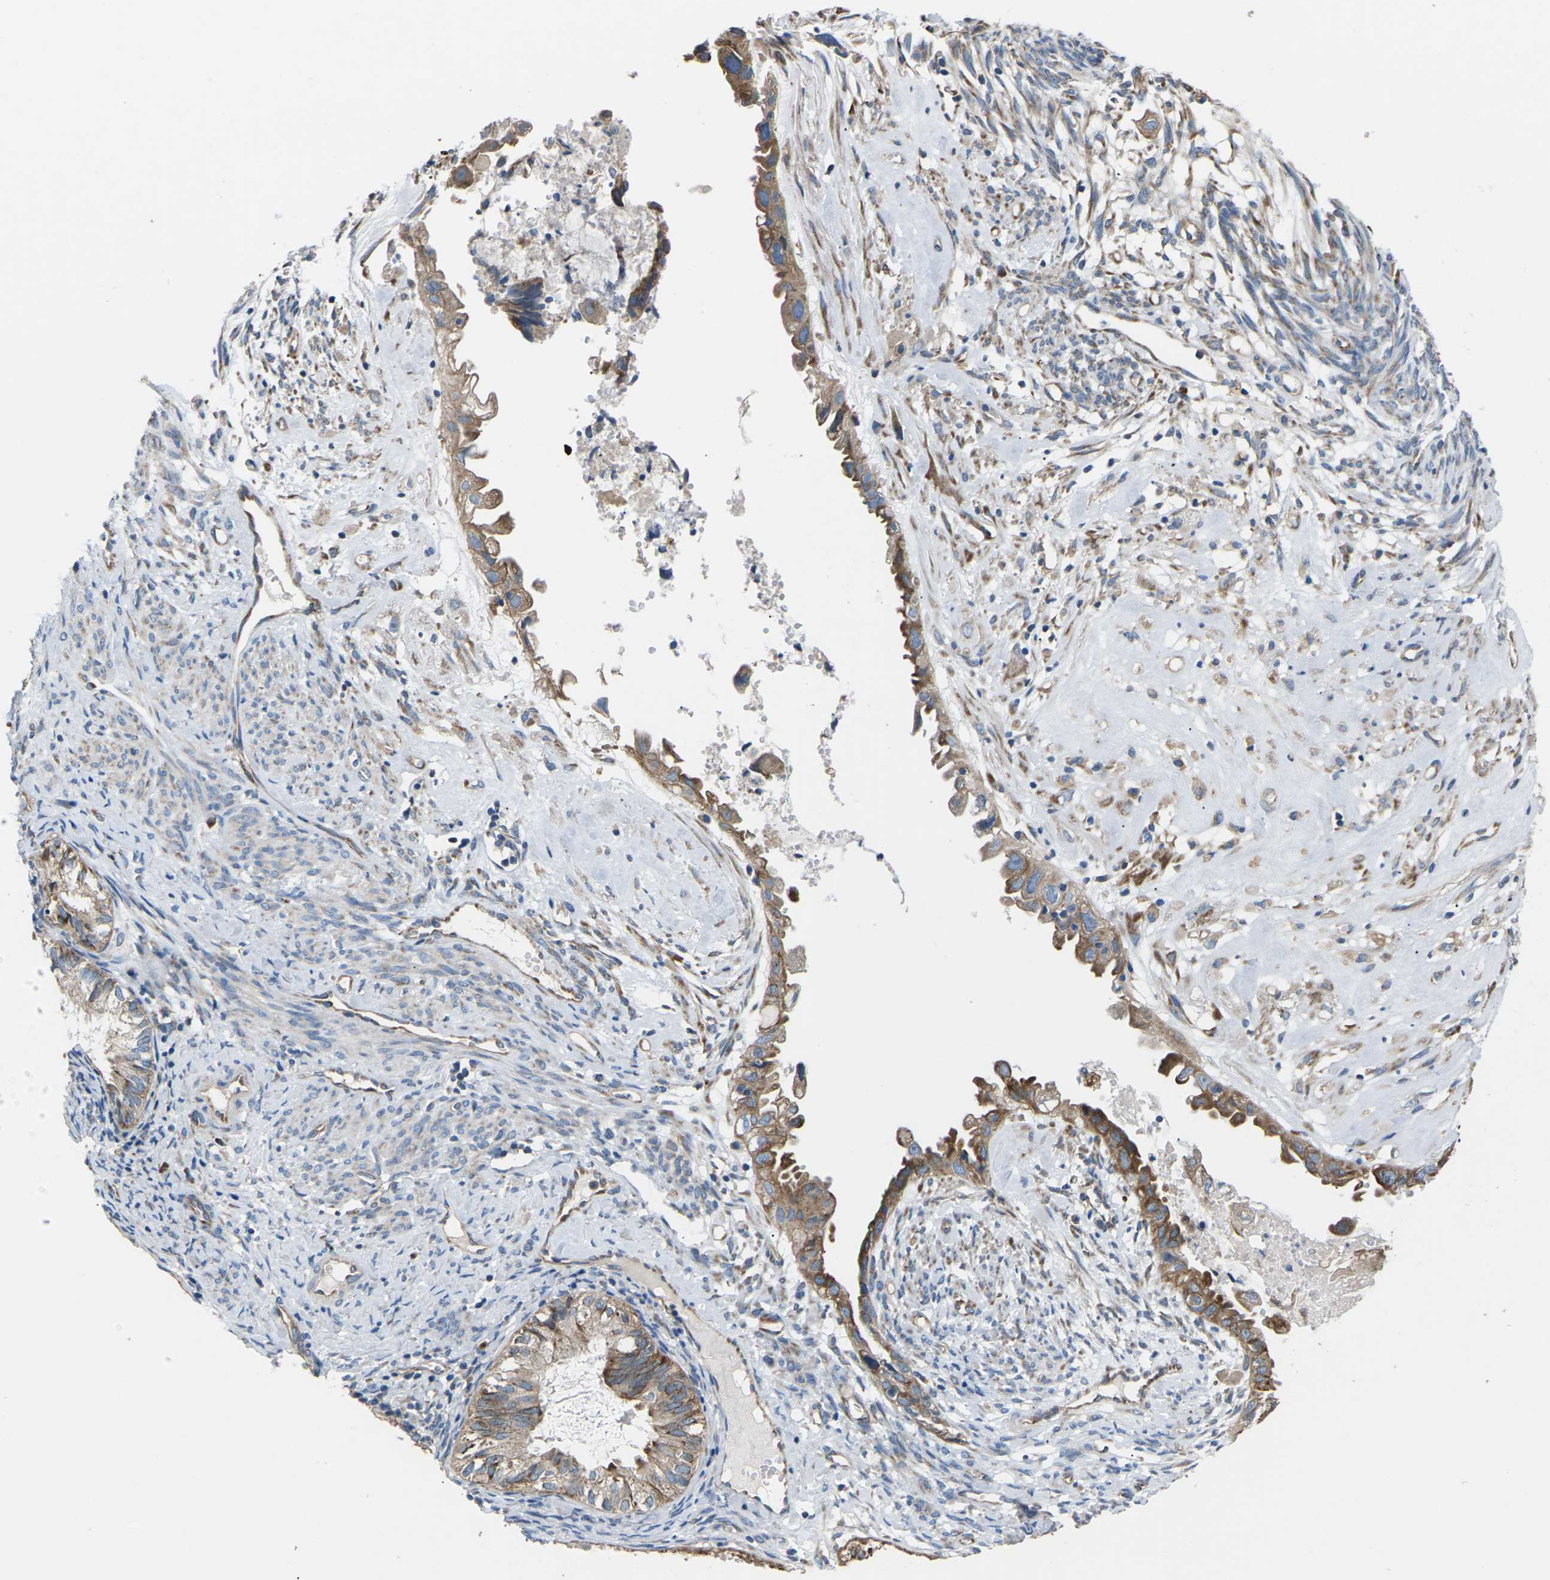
{"staining": {"intensity": "moderate", "quantity": ">75%", "location": "cytoplasmic/membranous"}, "tissue": "cervical cancer", "cell_type": "Tumor cells", "image_type": "cancer", "snomed": [{"axis": "morphology", "description": "Normal tissue, NOS"}, {"axis": "morphology", "description": "Adenocarcinoma, NOS"}, {"axis": "topography", "description": "Cervix"}, {"axis": "topography", "description": "Endometrium"}], "caption": "High-magnification brightfield microscopy of cervical adenocarcinoma stained with DAB (brown) and counterstained with hematoxylin (blue). tumor cells exhibit moderate cytoplasmic/membranous staining is seen in approximately>75% of cells.", "gene": "KLHDC8B", "patient": {"sex": "female", "age": 86}}